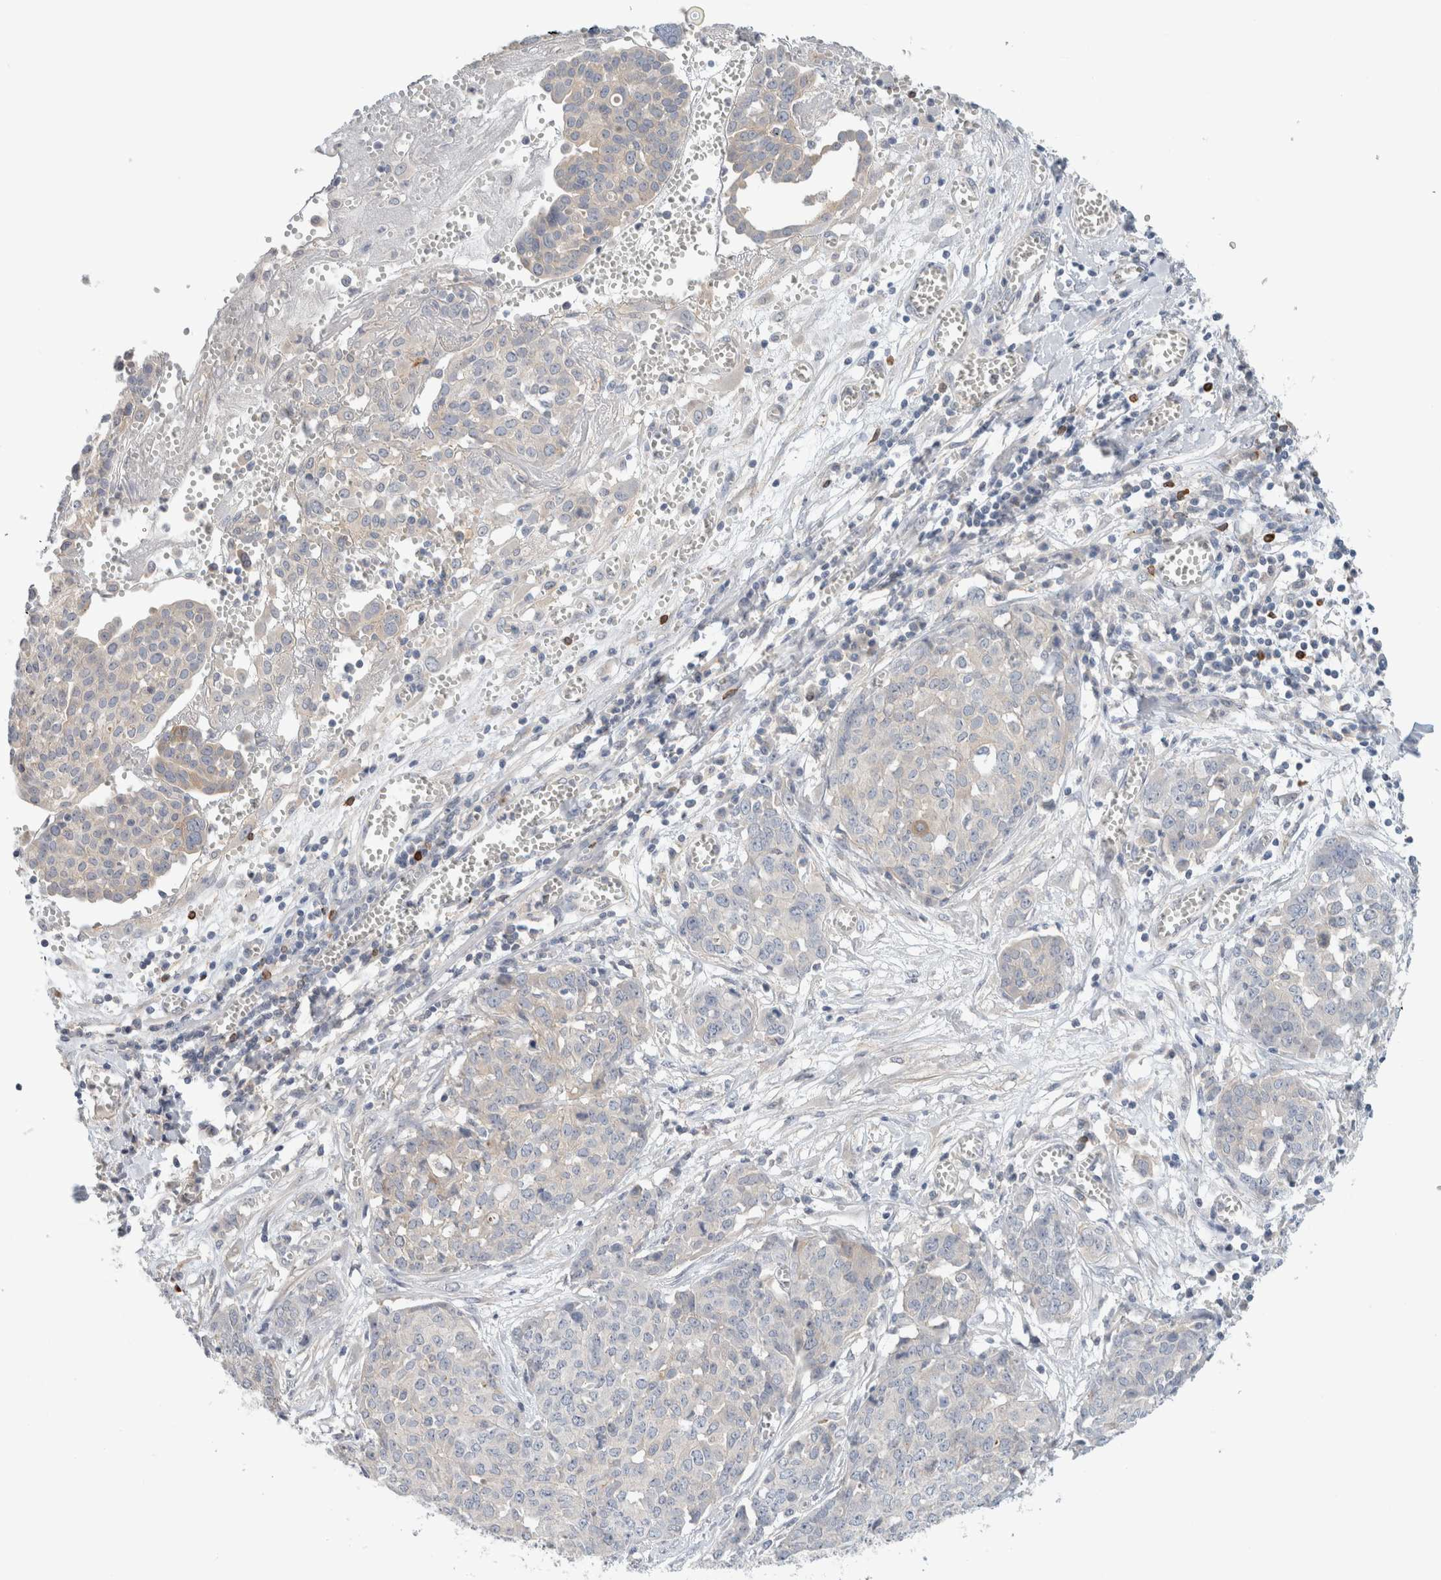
{"staining": {"intensity": "negative", "quantity": "none", "location": "none"}, "tissue": "ovarian cancer", "cell_type": "Tumor cells", "image_type": "cancer", "snomed": [{"axis": "morphology", "description": "Cystadenocarcinoma, serous, NOS"}, {"axis": "topography", "description": "Soft tissue"}, {"axis": "topography", "description": "Ovary"}], "caption": "This is a image of immunohistochemistry staining of ovarian serous cystadenocarcinoma, which shows no staining in tumor cells. (Stains: DAB (3,3'-diaminobenzidine) immunohistochemistry (IHC) with hematoxylin counter stain, Microscopy: brightfield microscopy at high magnification).", "gene": "SDR16C5", "patient": {"sex": "female", "age": 57}}